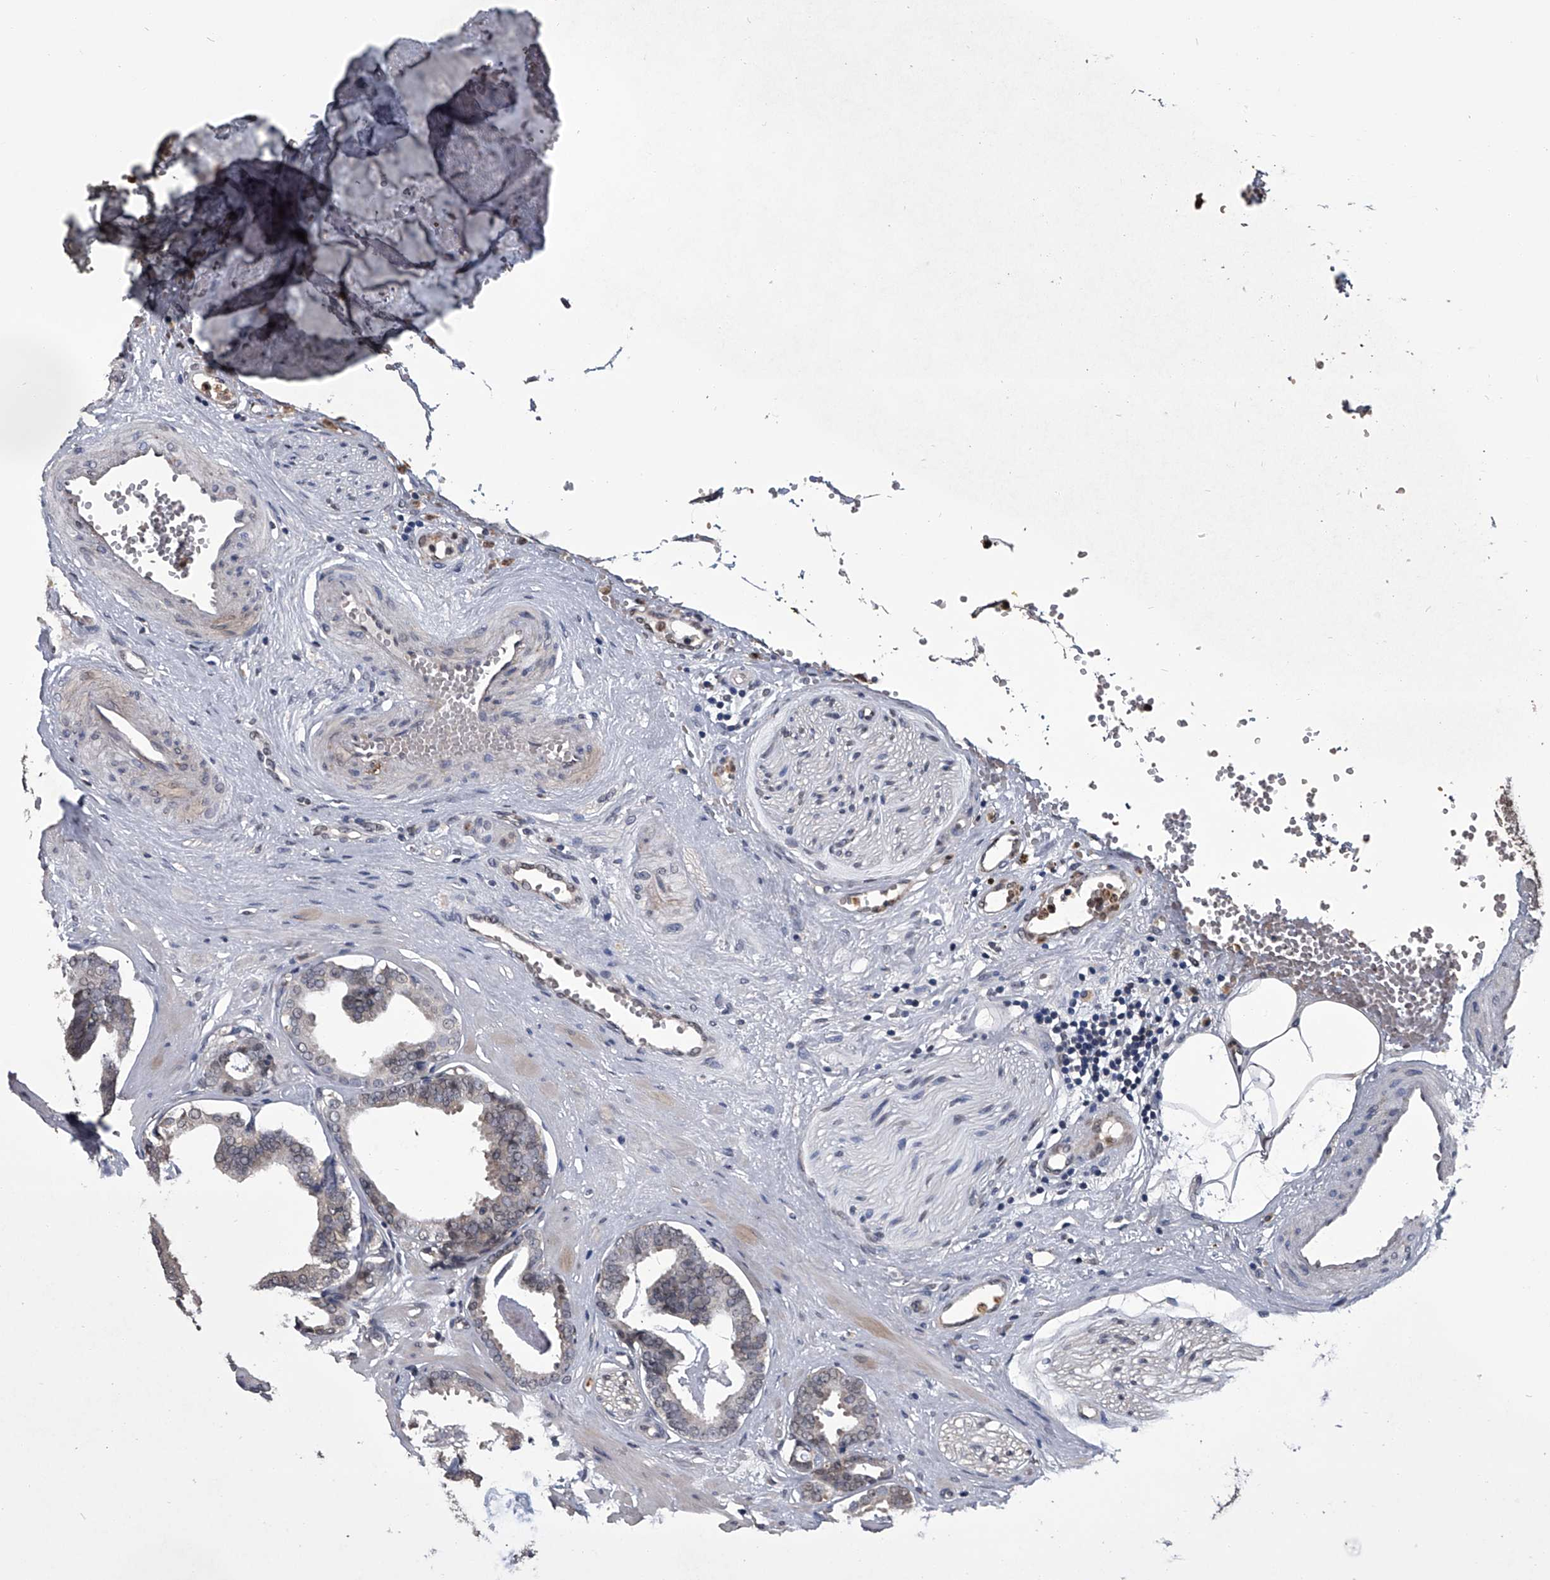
{"staining": {"intensity": "weak", "quantity": "<25%", "location": "cytoplasmic/membranous"}, "tissue": "prostate cancer", "cell_type": "Tumor cells", "image_type": "cancer", "snomed": [{"axis": "morphology", "description": "Adenocarcinoma, Low grade"}, {"axis": "topography", "description": "Prostate"}], "caption": "IHC of human prostate cancer demonstrates no expression in tumor cells. (Immunohistochemistry (ihc), brightfield microscopy, high magnification).", "gene": "TSNAX", "patient": {"sex": "male", "age": 53}}